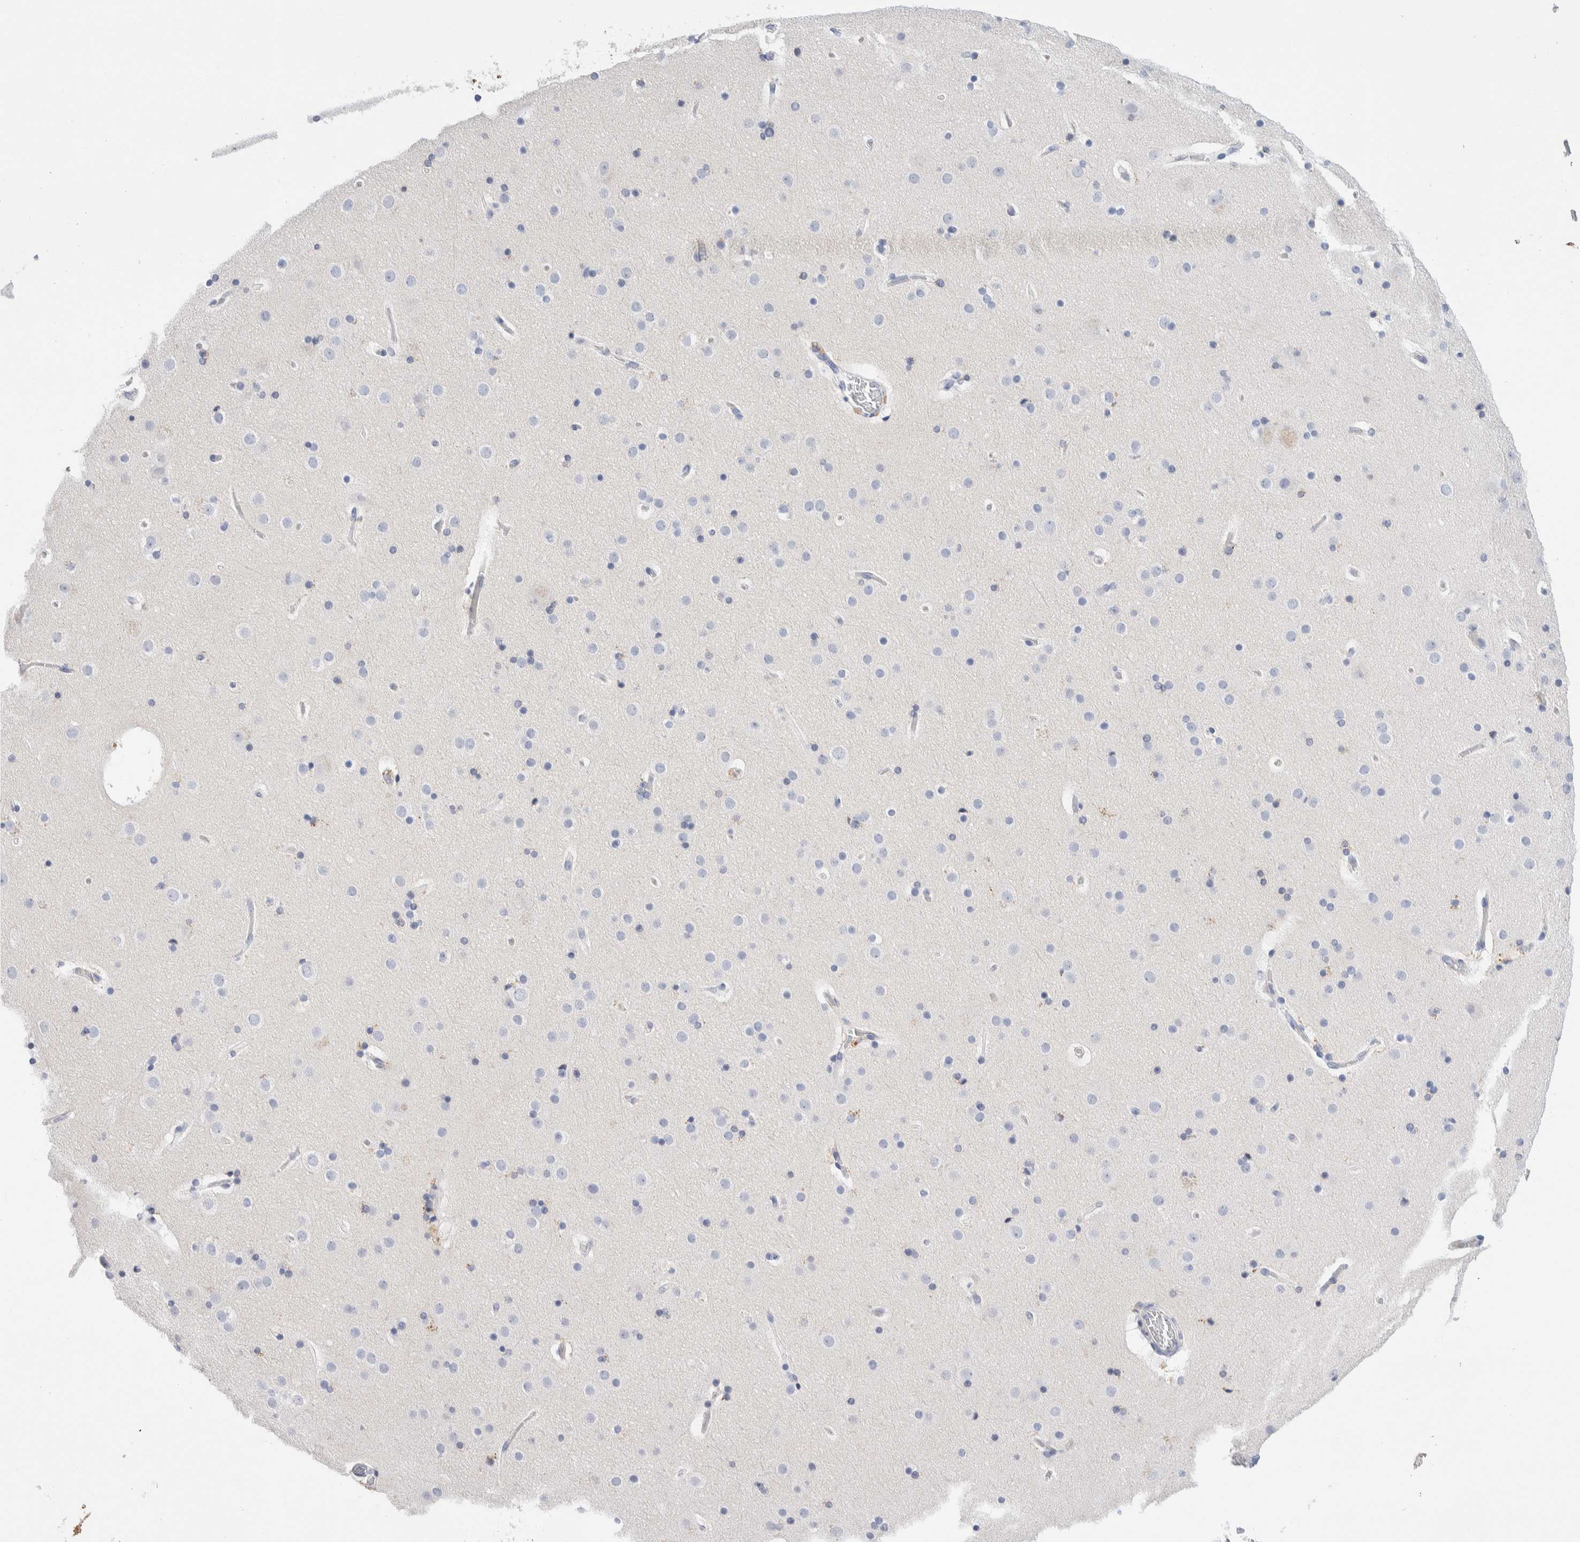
{"staining": {"intensity": "negative", "quantity": "none", "location": "none"}, "tissue": "cerebral cortex", "cell_type": "Endothelial cells", "image_type": "normal", "snomed": [{"axis": "morphology", "description": "Normal tissue, NOS"}, {"axis": "topography", "description": "Cerebral cortex"}], "caption": "Endothelial cells show no significant protein expression in normal cerebral cortex. (Brightfield microscopy of DAB (3,3'-diaminobenzidine) IHC at high magnification).", "gene": "METRNL", "patient": {"sex": "male", "age": 57}}